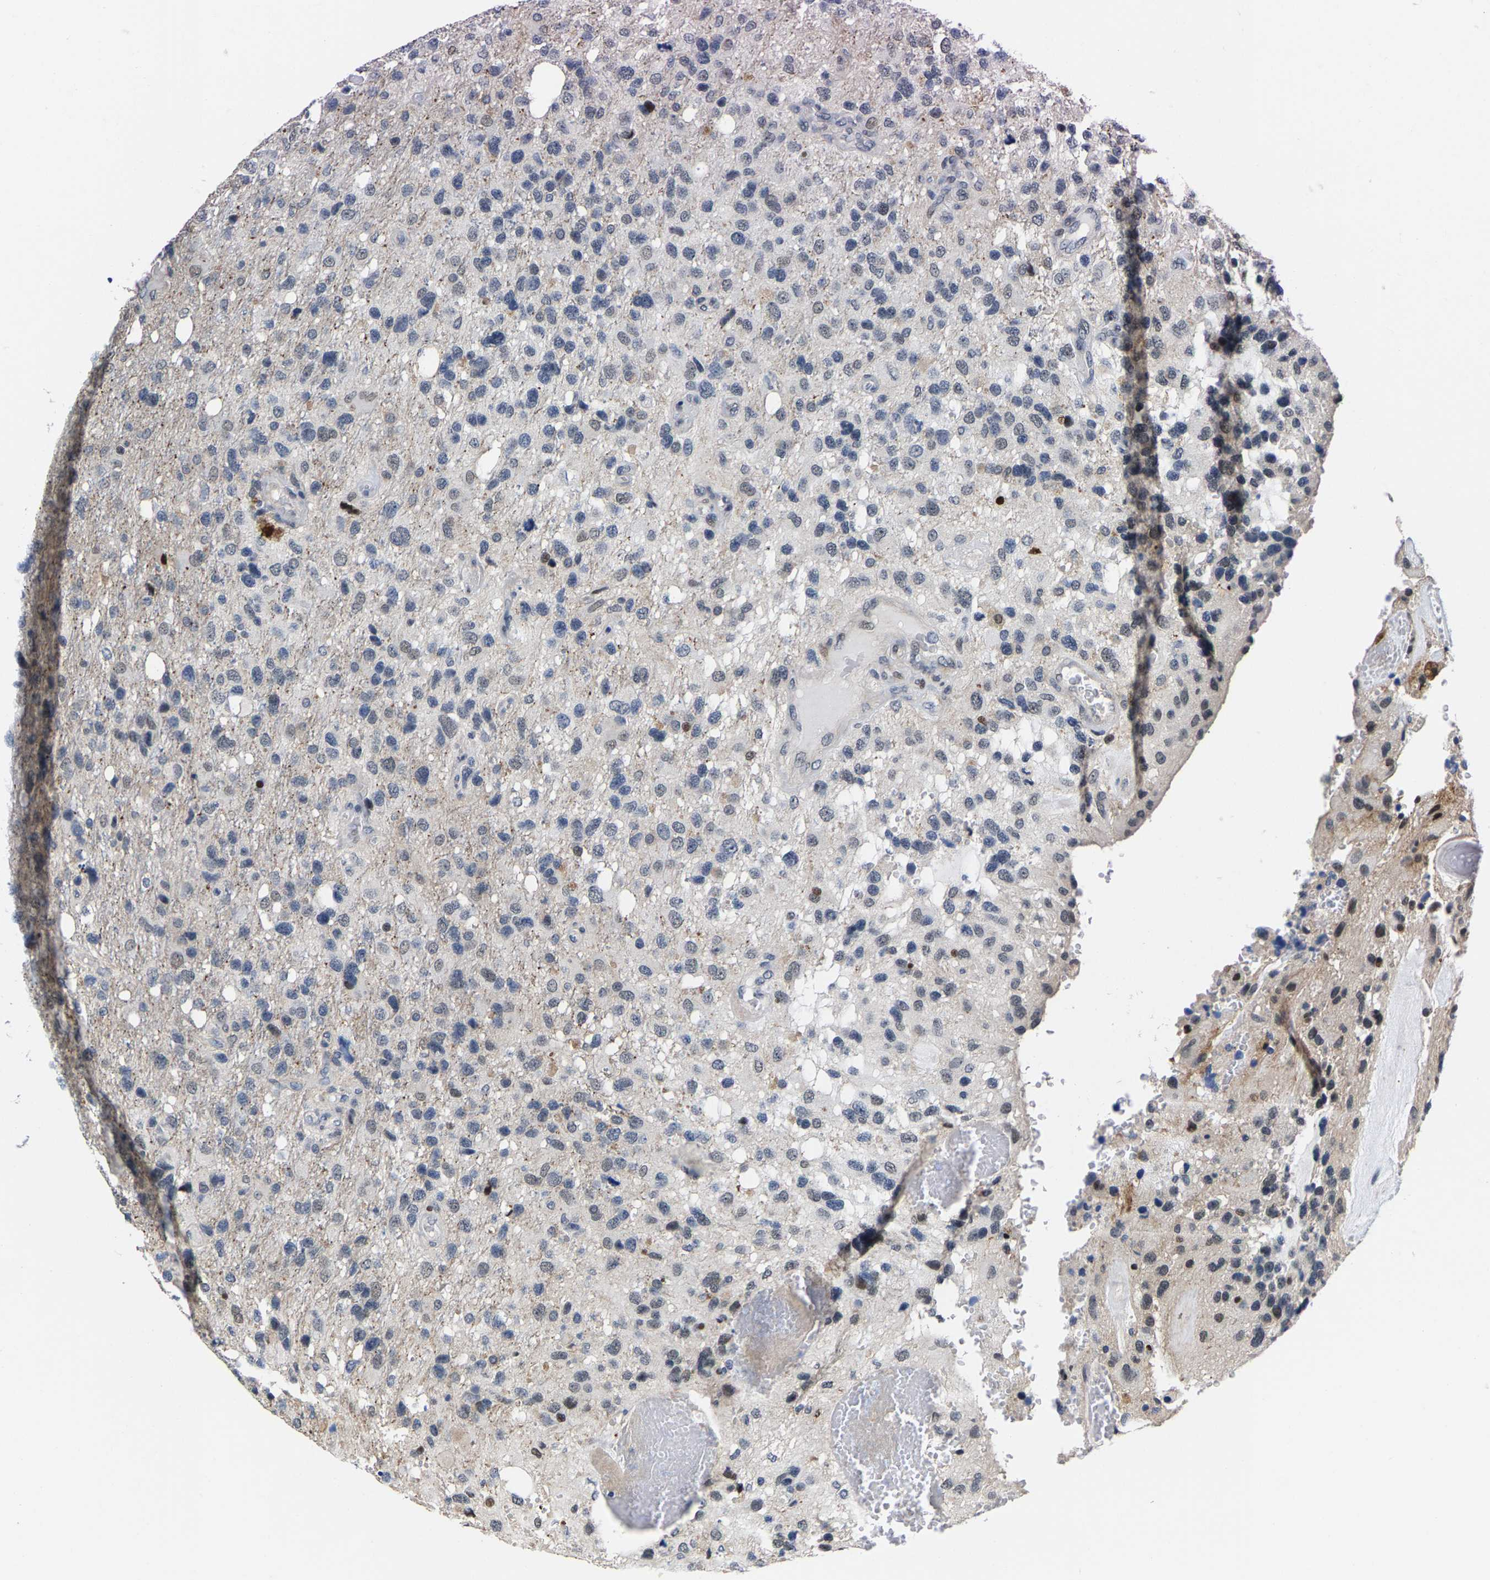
{"staining": {"intensity": "negative", "quantity": "none", "location": "none"}, "tissue": "glioma", "cell_type": "Tumor cells", "image_type": "cancer", "snomed": [{"axis": "morphology", "description": "Glioma, malignant, High grade"}, {"axis": "topography", "description": "Brain"}], "caption": "This is a micrograph of immunohistochemistry (IHC) staining of glioma, which shows no expression in tumor cells.", "gene": "GTPBP10", "patient": {"sex": "female", "age": 58}}